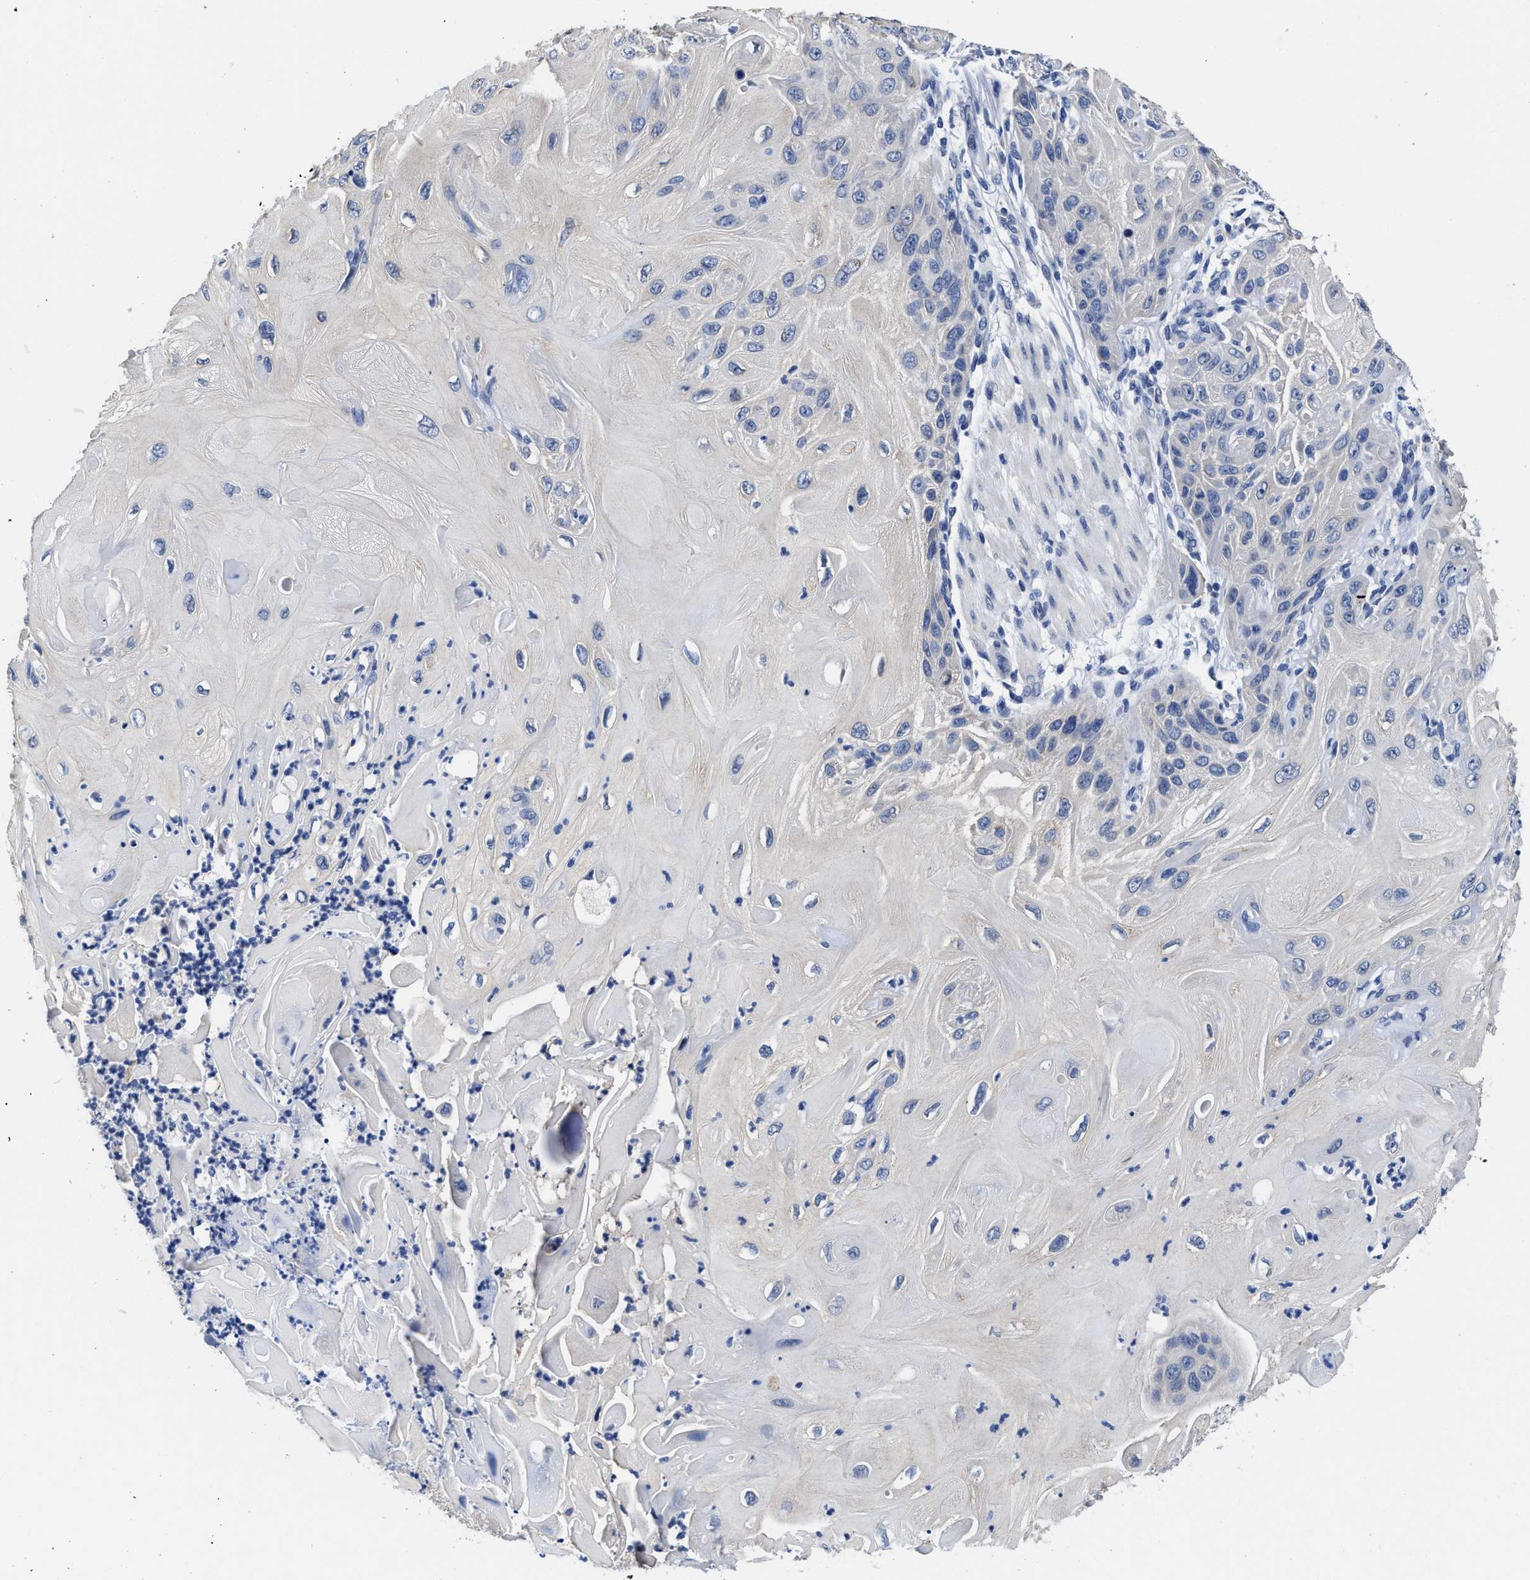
{"staining": {"intensity": "negative", "quantity": "none", "location": "none"}, "tissue": "skin cancer", "cell_type": "Tumor cells", "image_type": "cancer", "snomed": [{"axis": "morphology", "description": "Squamous cell carcinoma, NOS"}, {"axis": "topography", "description": "Skin"}], "caption": "DAB (3,3'-diaminobenzidine) immunohistochemical staining of skin cancer exhibits no significant positivity in tumor cells. (DAB immunohistochemistry (IHC), high magnification).", "gene": "HOOK1", "patient": {"sex": "female", "age": 77}}